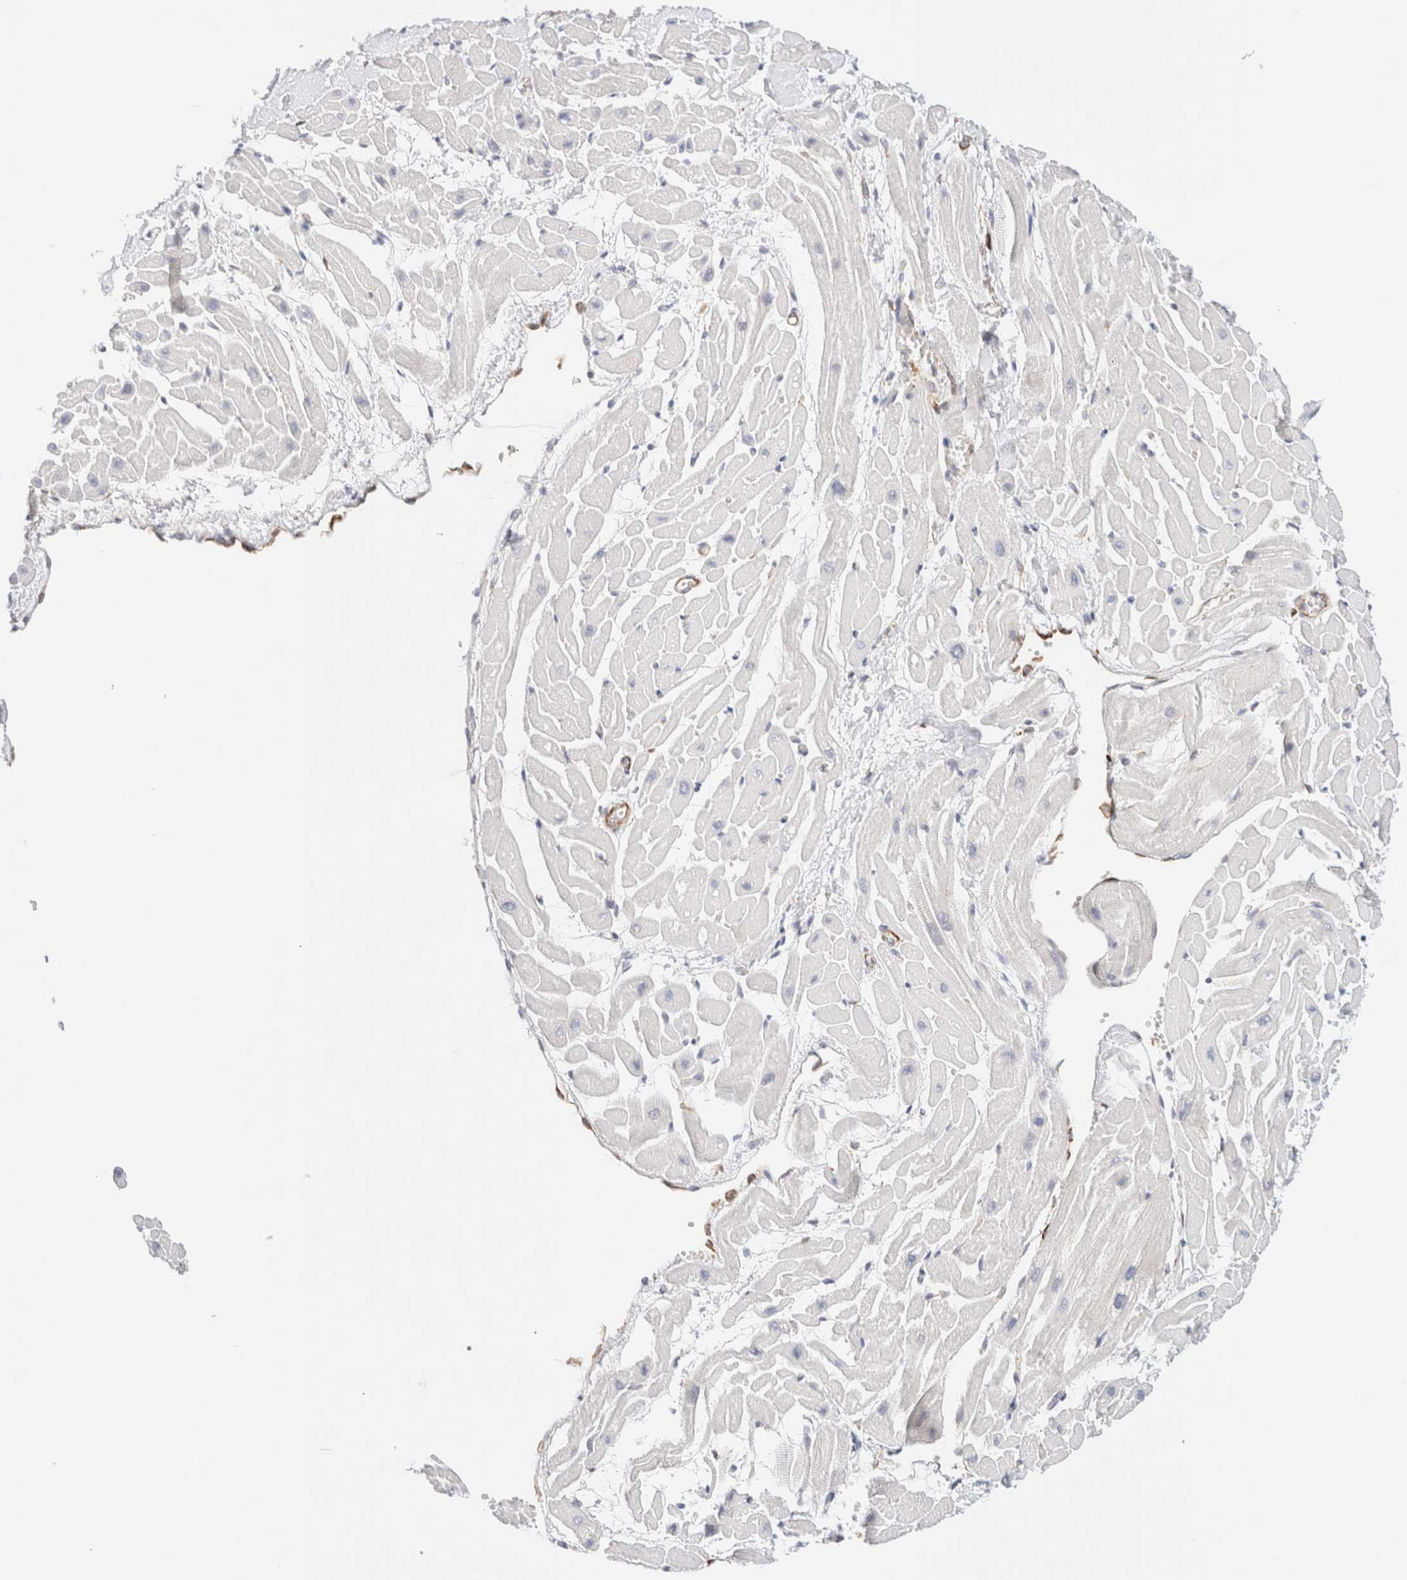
{"staining": {"intensity": "negative", "quantity": "none", "location": "none"}, "tissue": "heart muscle", "cell_type": "Cardiomyocytes", "image_type": "normal", "snomed": [{"axis": "morphology", "description": "Normal tissue, NOS"}, {"axis": "topography", "description": "Heart"}], "caption": "This is a histopathology image of IHC staining of normal heart muscle, which shows no staining in cardiomyocytes.", "gene": "SLC25A48", "patient": {"sex": "male", "age": 45}}